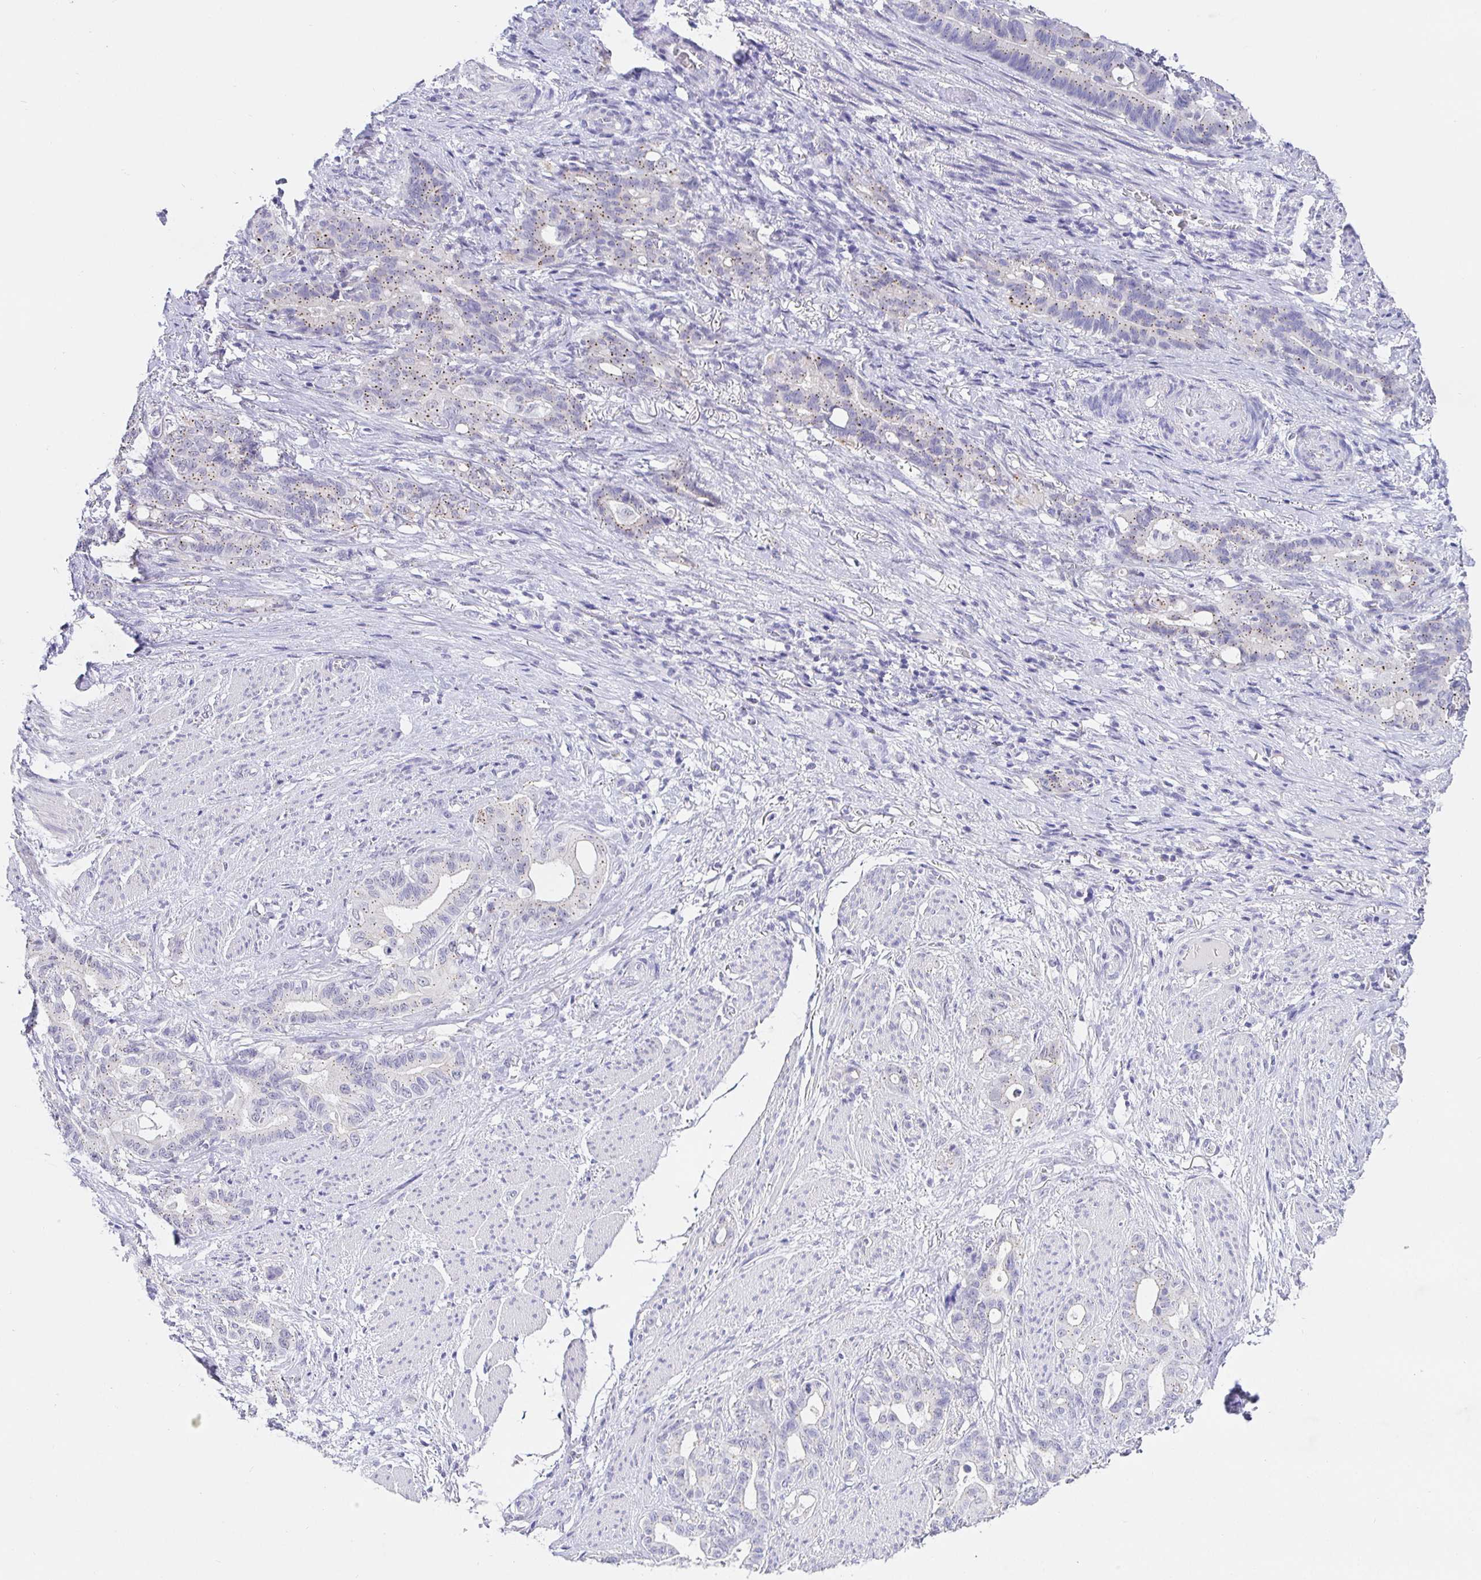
{"staining": {"intensity": "weak", "quantity": "25%-75%", "location": "cytoplasmic/membranous"}, "tissue": "stomach cancer", "cell_type": "Tumor cells", "image_type": "cancer", "snomed": [{"axis": "morphology", "description": "Normal tissue, NOS"}, {"axis": "morphology", "description": "Adenocarcinoma, NOS"}, {"axis": "topography", "description": "Esophagus"}, {"axis": "topography", "description": "Stomach, upper"}], "caption": "DAB immunohistochemical staining of stomach adenocarcinoma shows weak cytoplasmic/membranous protein expression in about 25%-75% of tumor cells.", "gene": "EZHIP", "patient": {"sex": "male", "age": 62}}